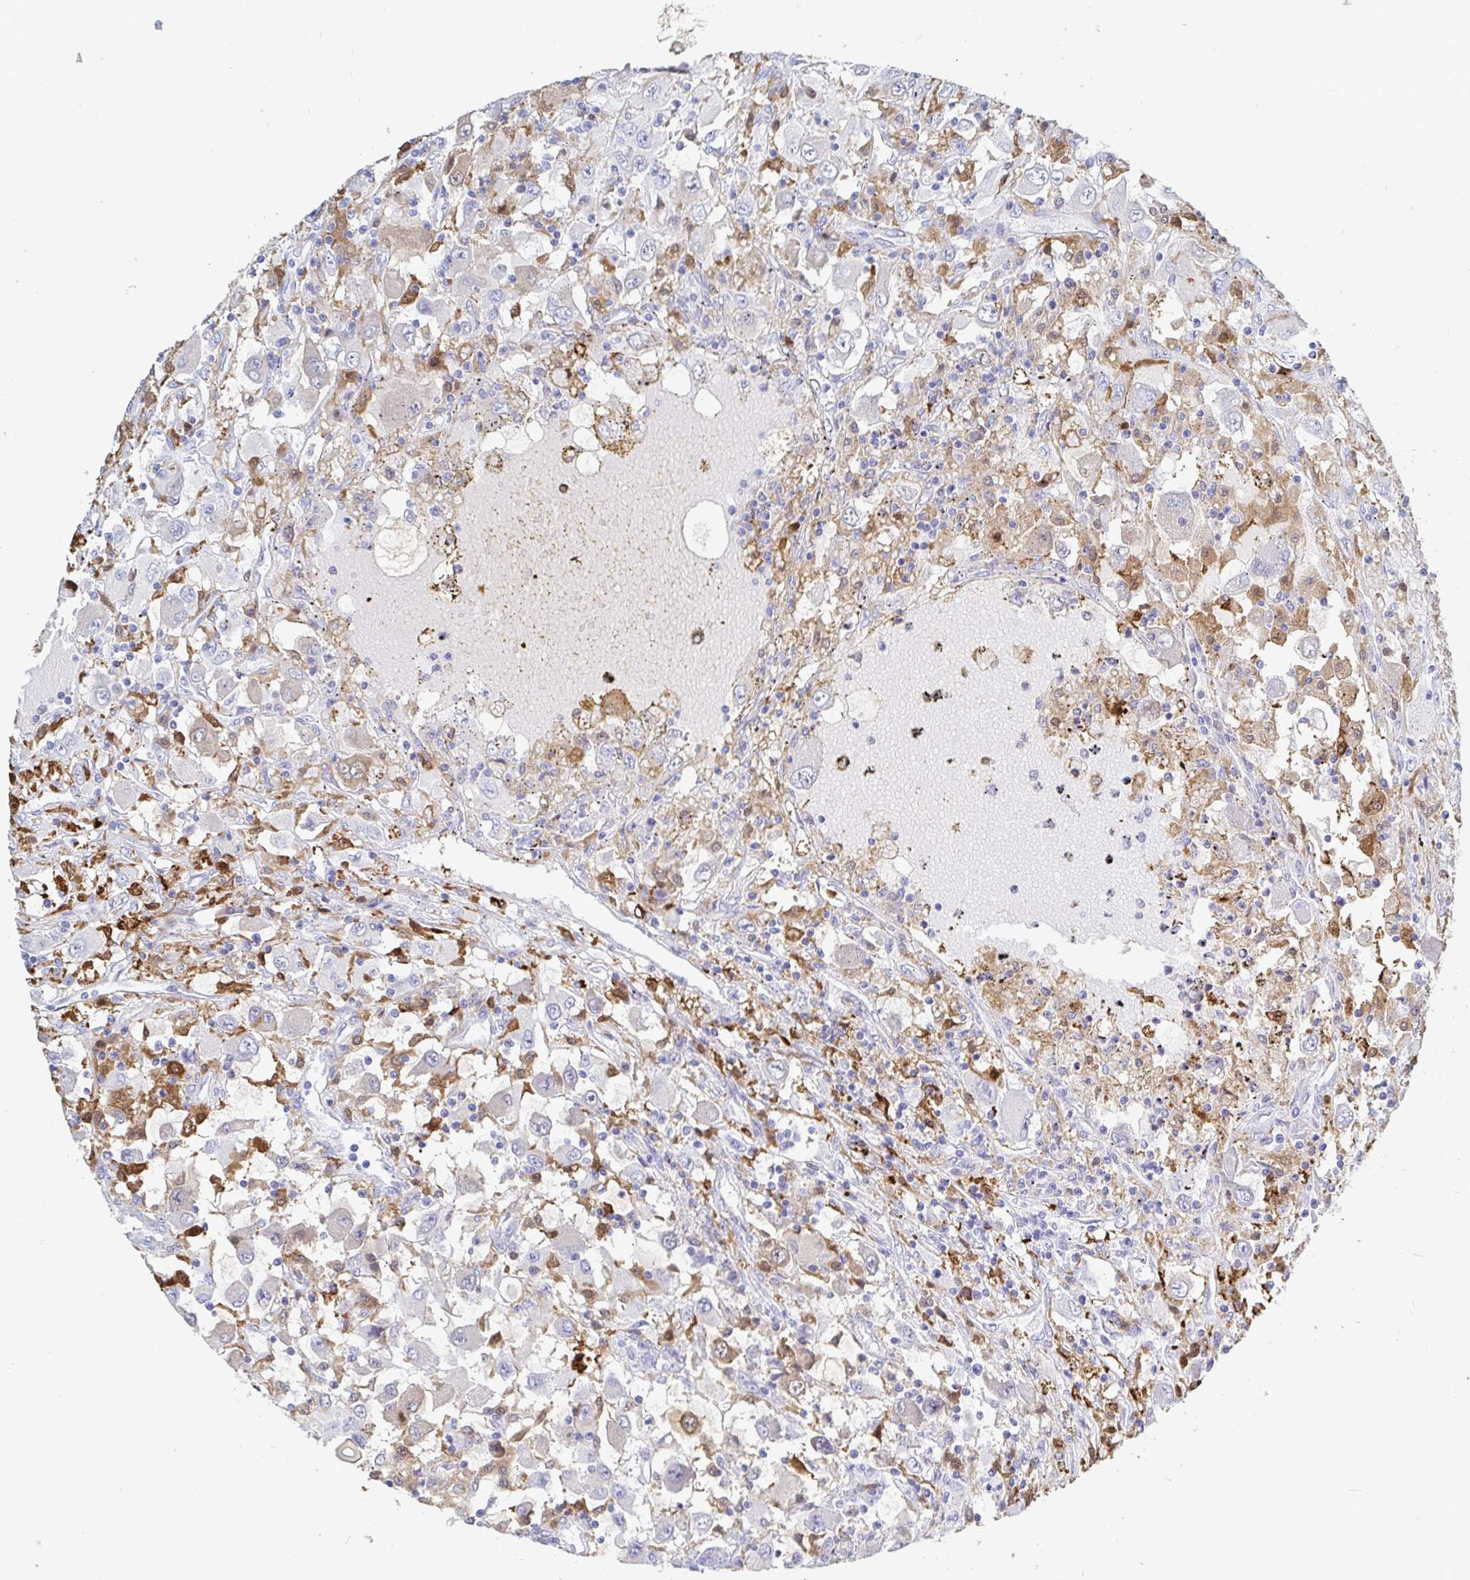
{"staining": {"intensity": "negative", "quantity": "none", "location": "none"}, "tissue": "renal cancer", "cell_type": "Tumor cells", "image_type": "cancer", "snomed": [{"axis": "morphology", "description": "Adenocarcinoma, NOS"}, {"axis": "topography", "description": "Kidney"}], "caption": "Protein analysis of renal adenocarcinoma shows no significant positivity in tumor cells.", "gene": "OR2A4", "patient": {"sex": "female", "age": 67}}